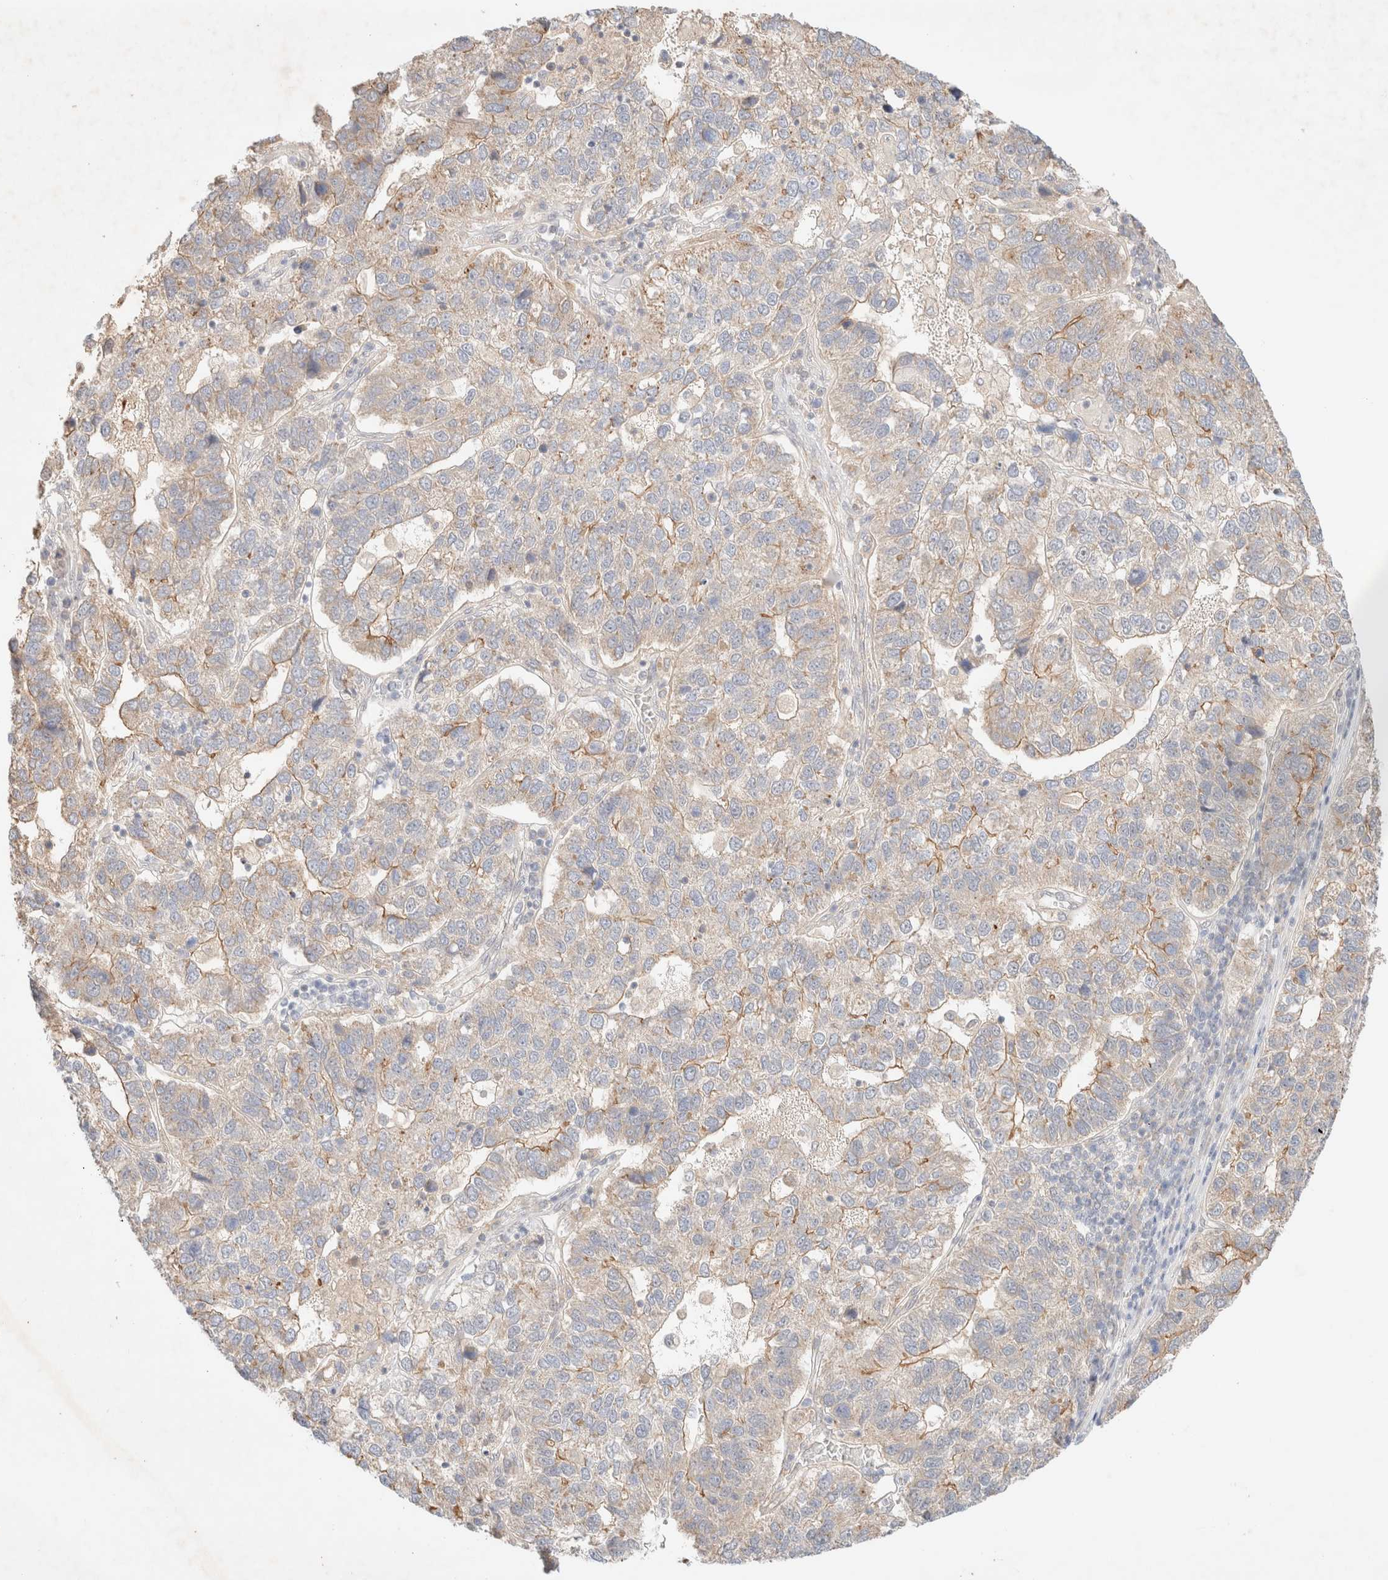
{"staining": {"intensity": "moderate", "quantity": "<25%", "location": "cytoplasmic/membranous"}, "tissue": "pancreatic cancer", "cell_type": "Tumor cells", "image_type": "cancer", "snomed": [{"axis": "morphology", "description": "Adenocarcinoma, NOS"}, {"axis": "topography", "description": "Pancreas"}], "caption": "IHC (DAB) staining of human adenocarcinoma (pancreatic) displays moderate cytoplasmic/membranous protein expression in approximately <25% of tumor cells. (brown staining indicates protein expression, while blue staining denotes nuclei).", "gene": "SGSM2", "patient": {"sex": "female", "age": 61}}